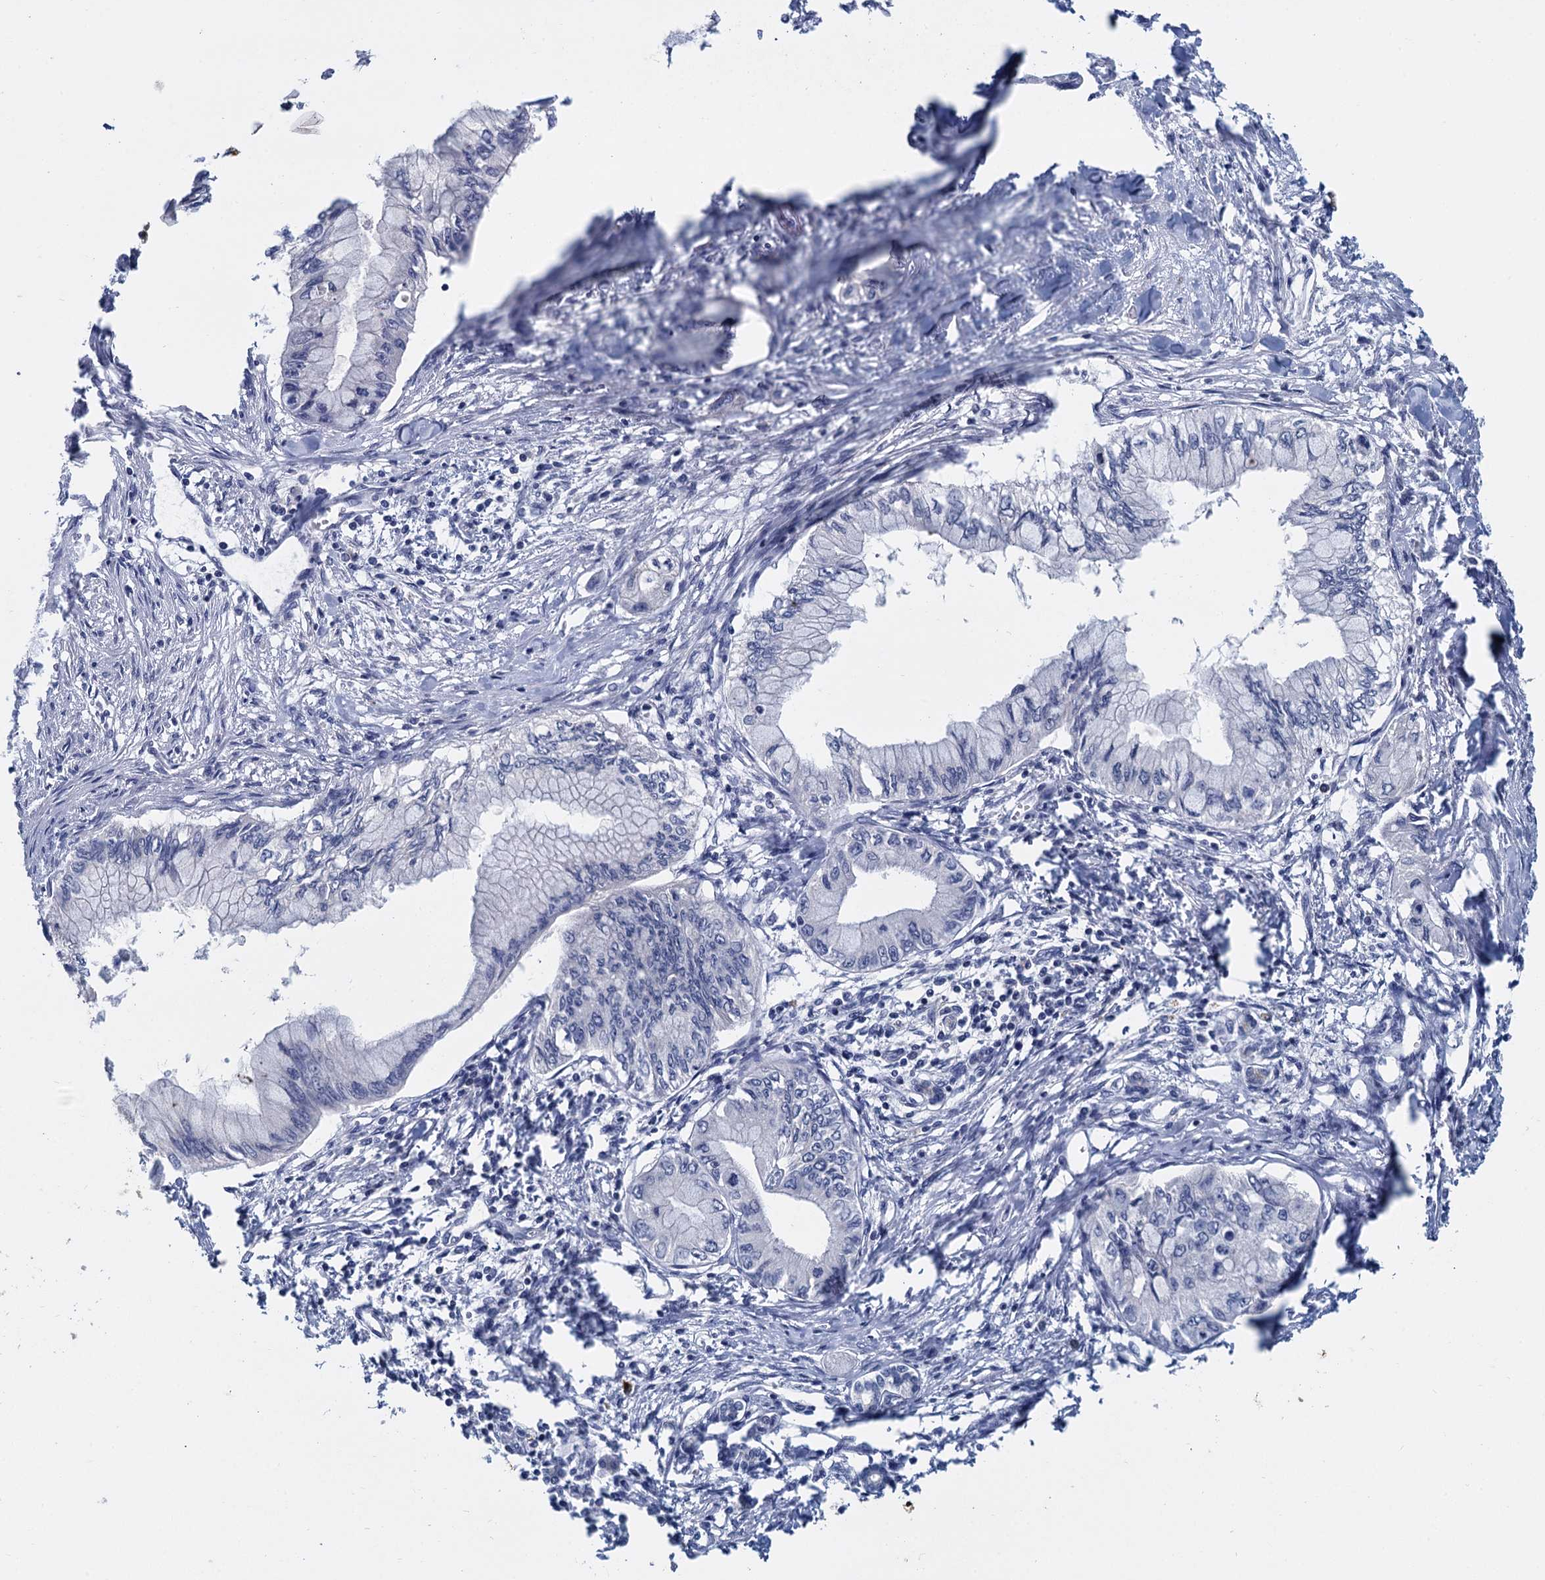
{"staining": {"intensity": "negative", "quantity": "none", "location": "none"}, "tissue": "pancreatic cancer", "cell_type": "Tumor cells", "image_type": "cancer", "snomed": [{"axis": "morphology", "description": "Adenocarcinoma, NOS"}, {"axis": "topography", "description": "Pancreas"}], "caption": "Immunohistochemistry of pancreatic adenocarcinoma exhibits no expression in tumor cells. Brightfield microscopy of immunohistochemistry (IHC) stained with DAB (brown) and hematoxylin (blue), captured at high magnification.", "gene": "ACSM3", "patient": {"sex": "male", "age": 48}}